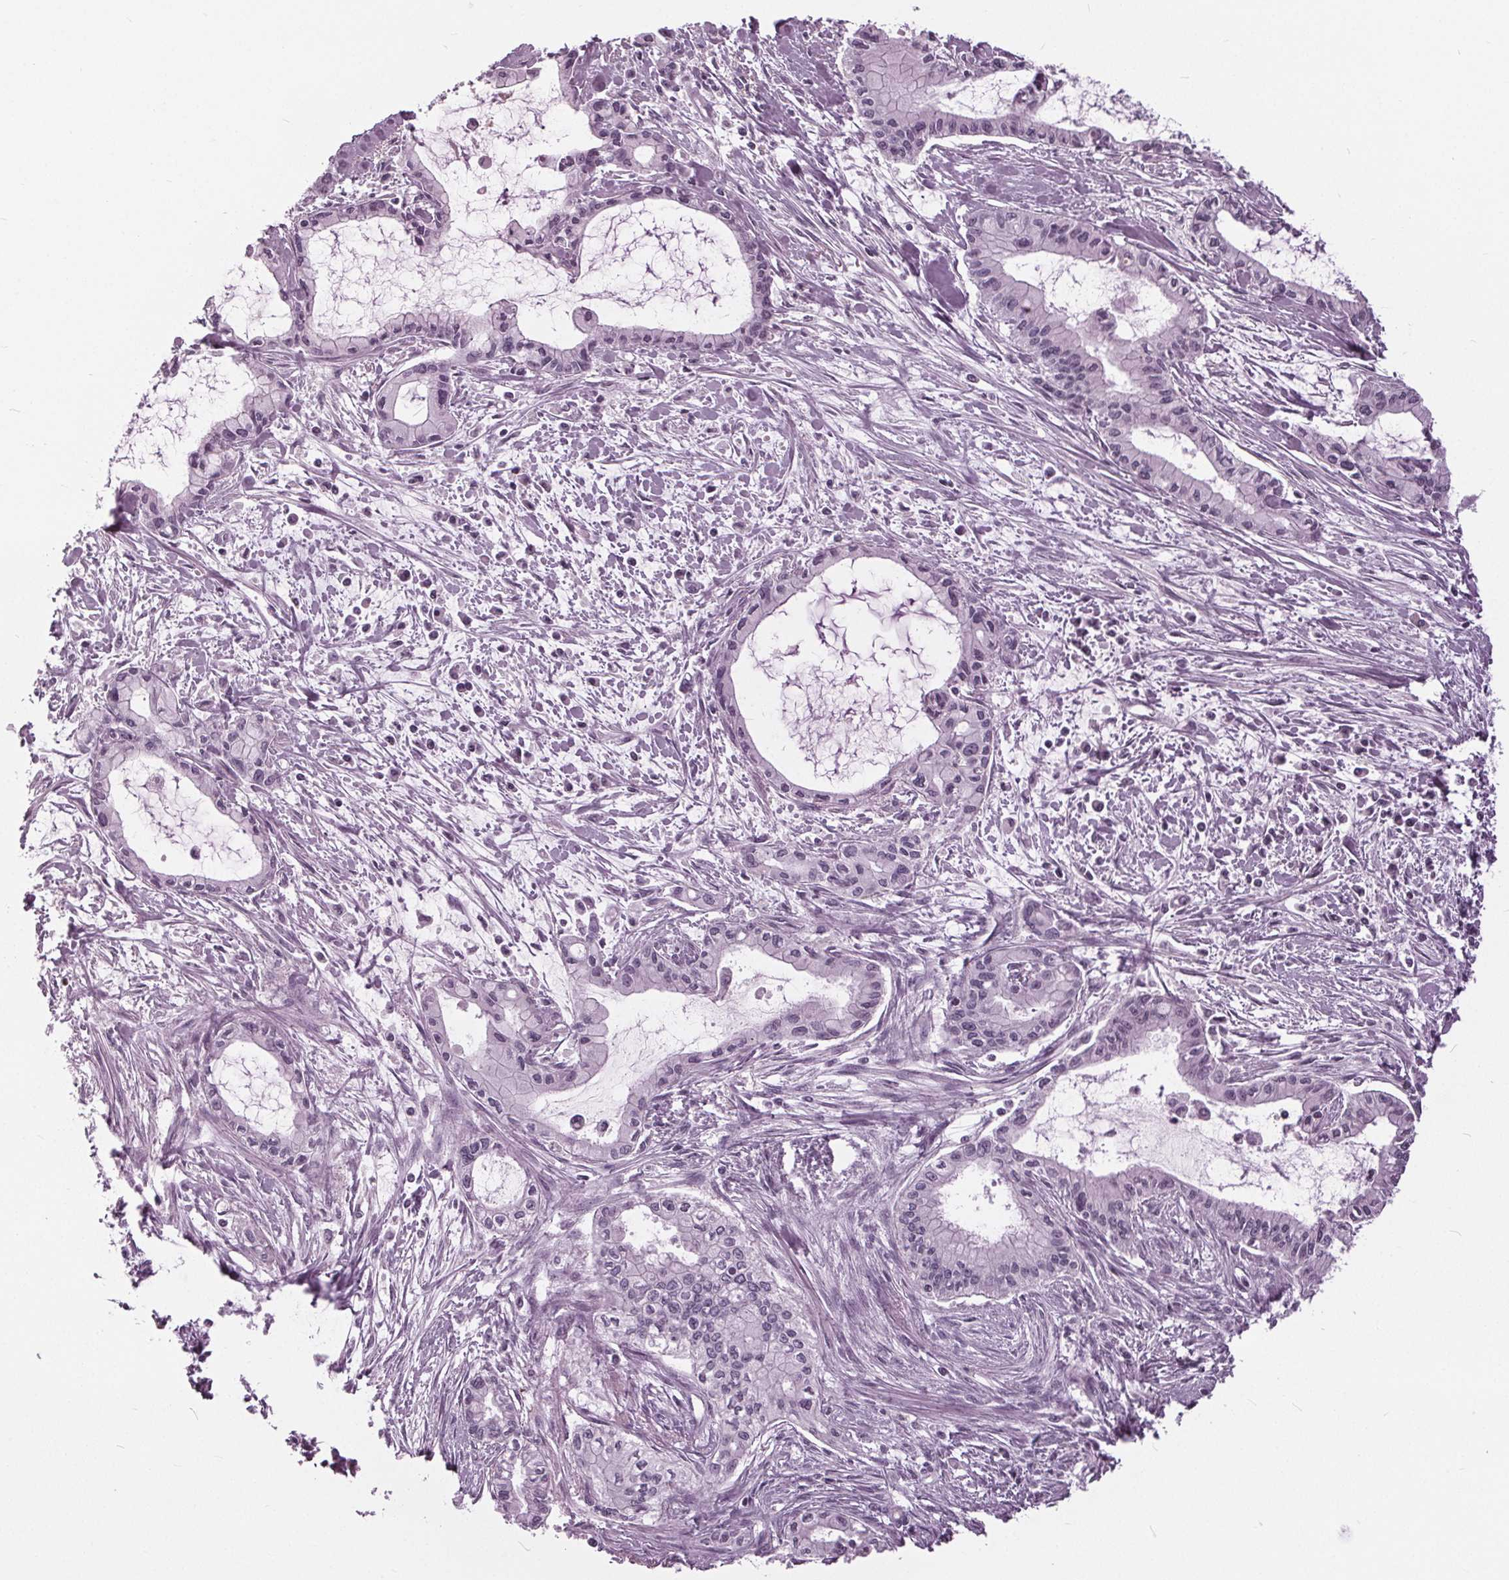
{"staining": {"intensity": "negative", "quantity": "none", "location": "none"}, "tissue": "pancreatic cancer", "cell_type": "Tumor cells", "image_type": "cancer", "snomed": [{"axis": "morphology", "description": "Adenocarcinoma, NOS"}, {"axis": "topography", "description": "Pancreas"}], "caption": "Pancreatic adenocarcinoma was stained to show a protein in brown. There is no significant expression in tumor cells.", "gene": "SLC9A4", "patient": {"sex": "male", "age": 48}}